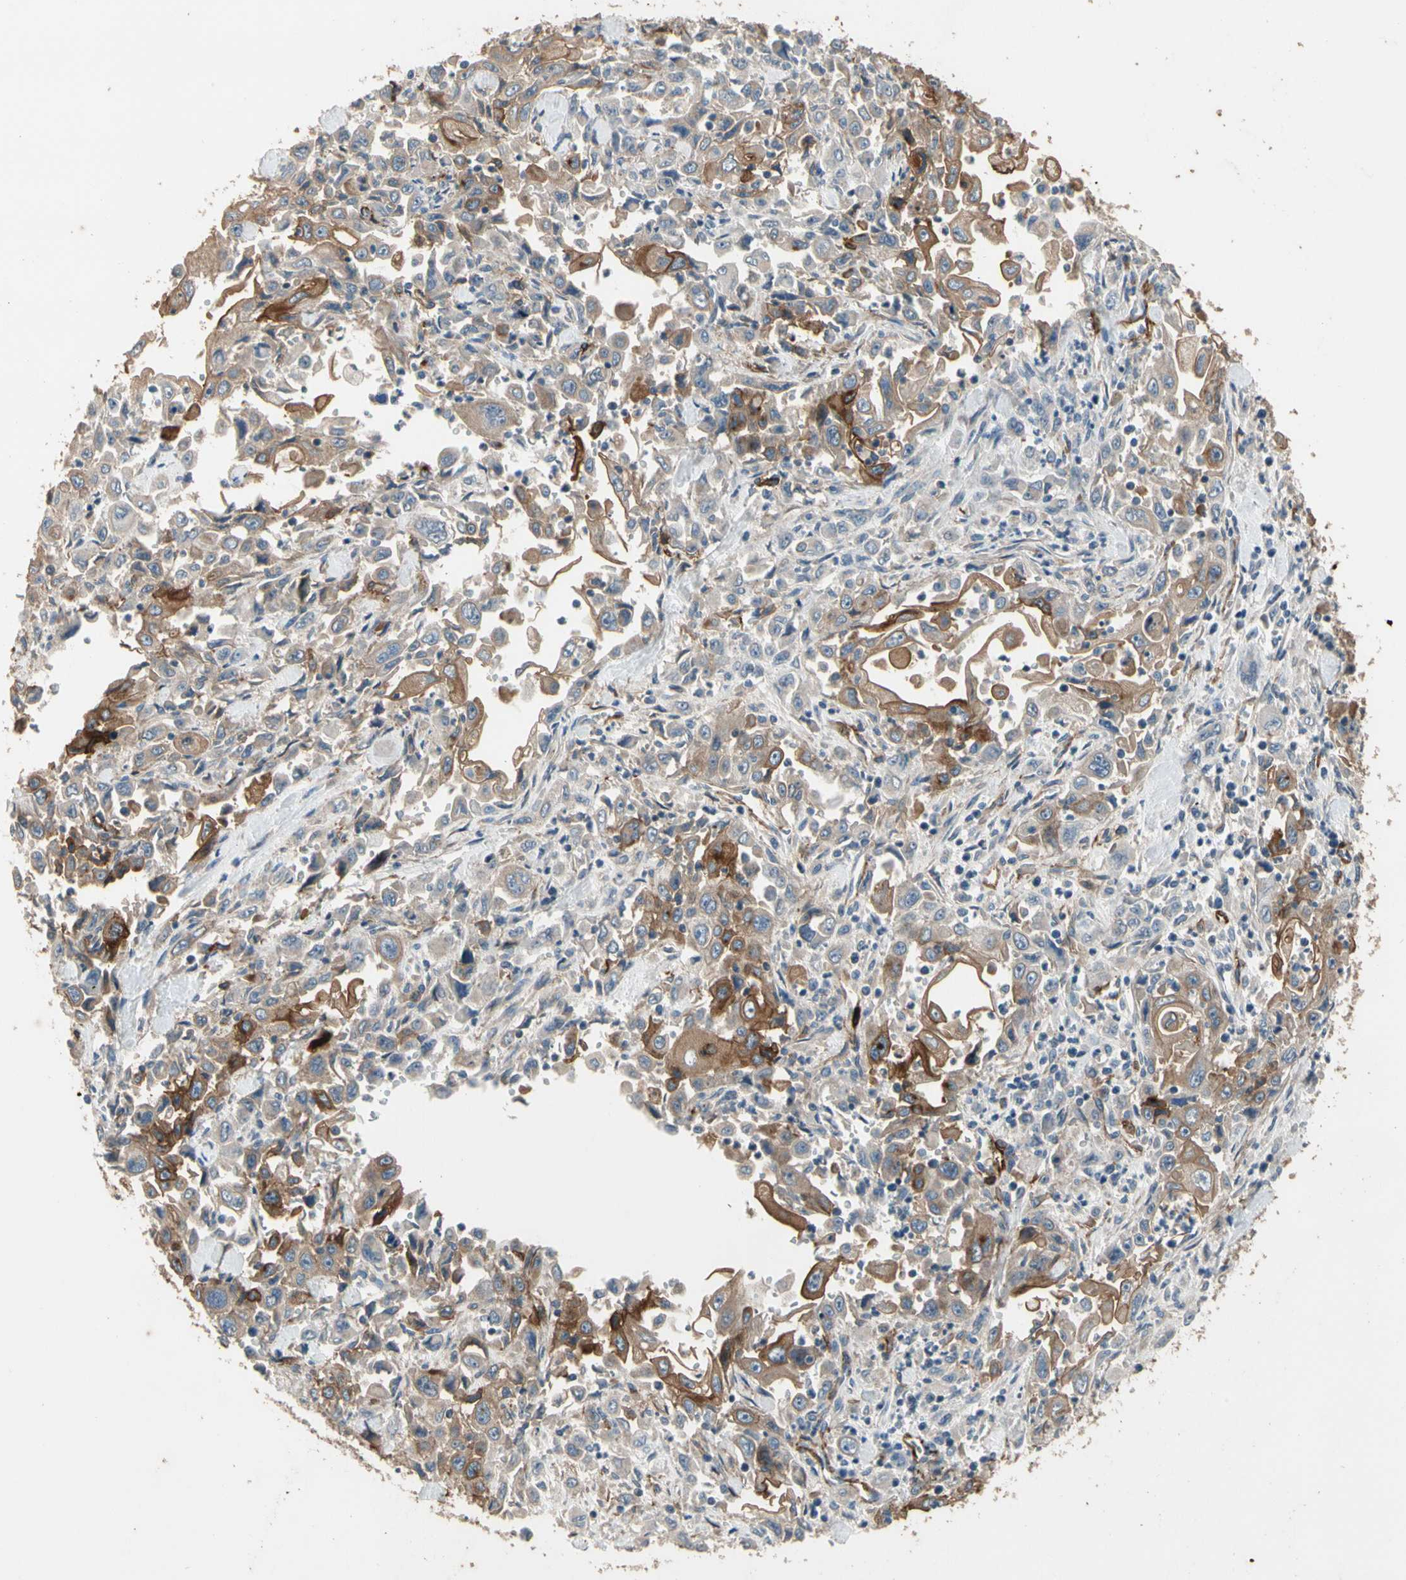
{"staining": {"intensity": "moderate", "quantity": ">75%", "location": "cytoplasmic/membranous"}, "tissue": "pancreatic cancer", "cell_type": "Tumor cells", "image_type": "cancer", "snomed": [{"axis": "morphology", "description": "Adenocarcinoma, NOS"}, {"axis": "topography", "description": "Pancreas"}], "caption": "Moderate cytoplasmic/membranous positivity is appreciated in approximately >75% of tumor cells in adenocarcinoma (pancreatic).", "gene": "SUSD2", "patient": {"sex": "male", "age": 70}}